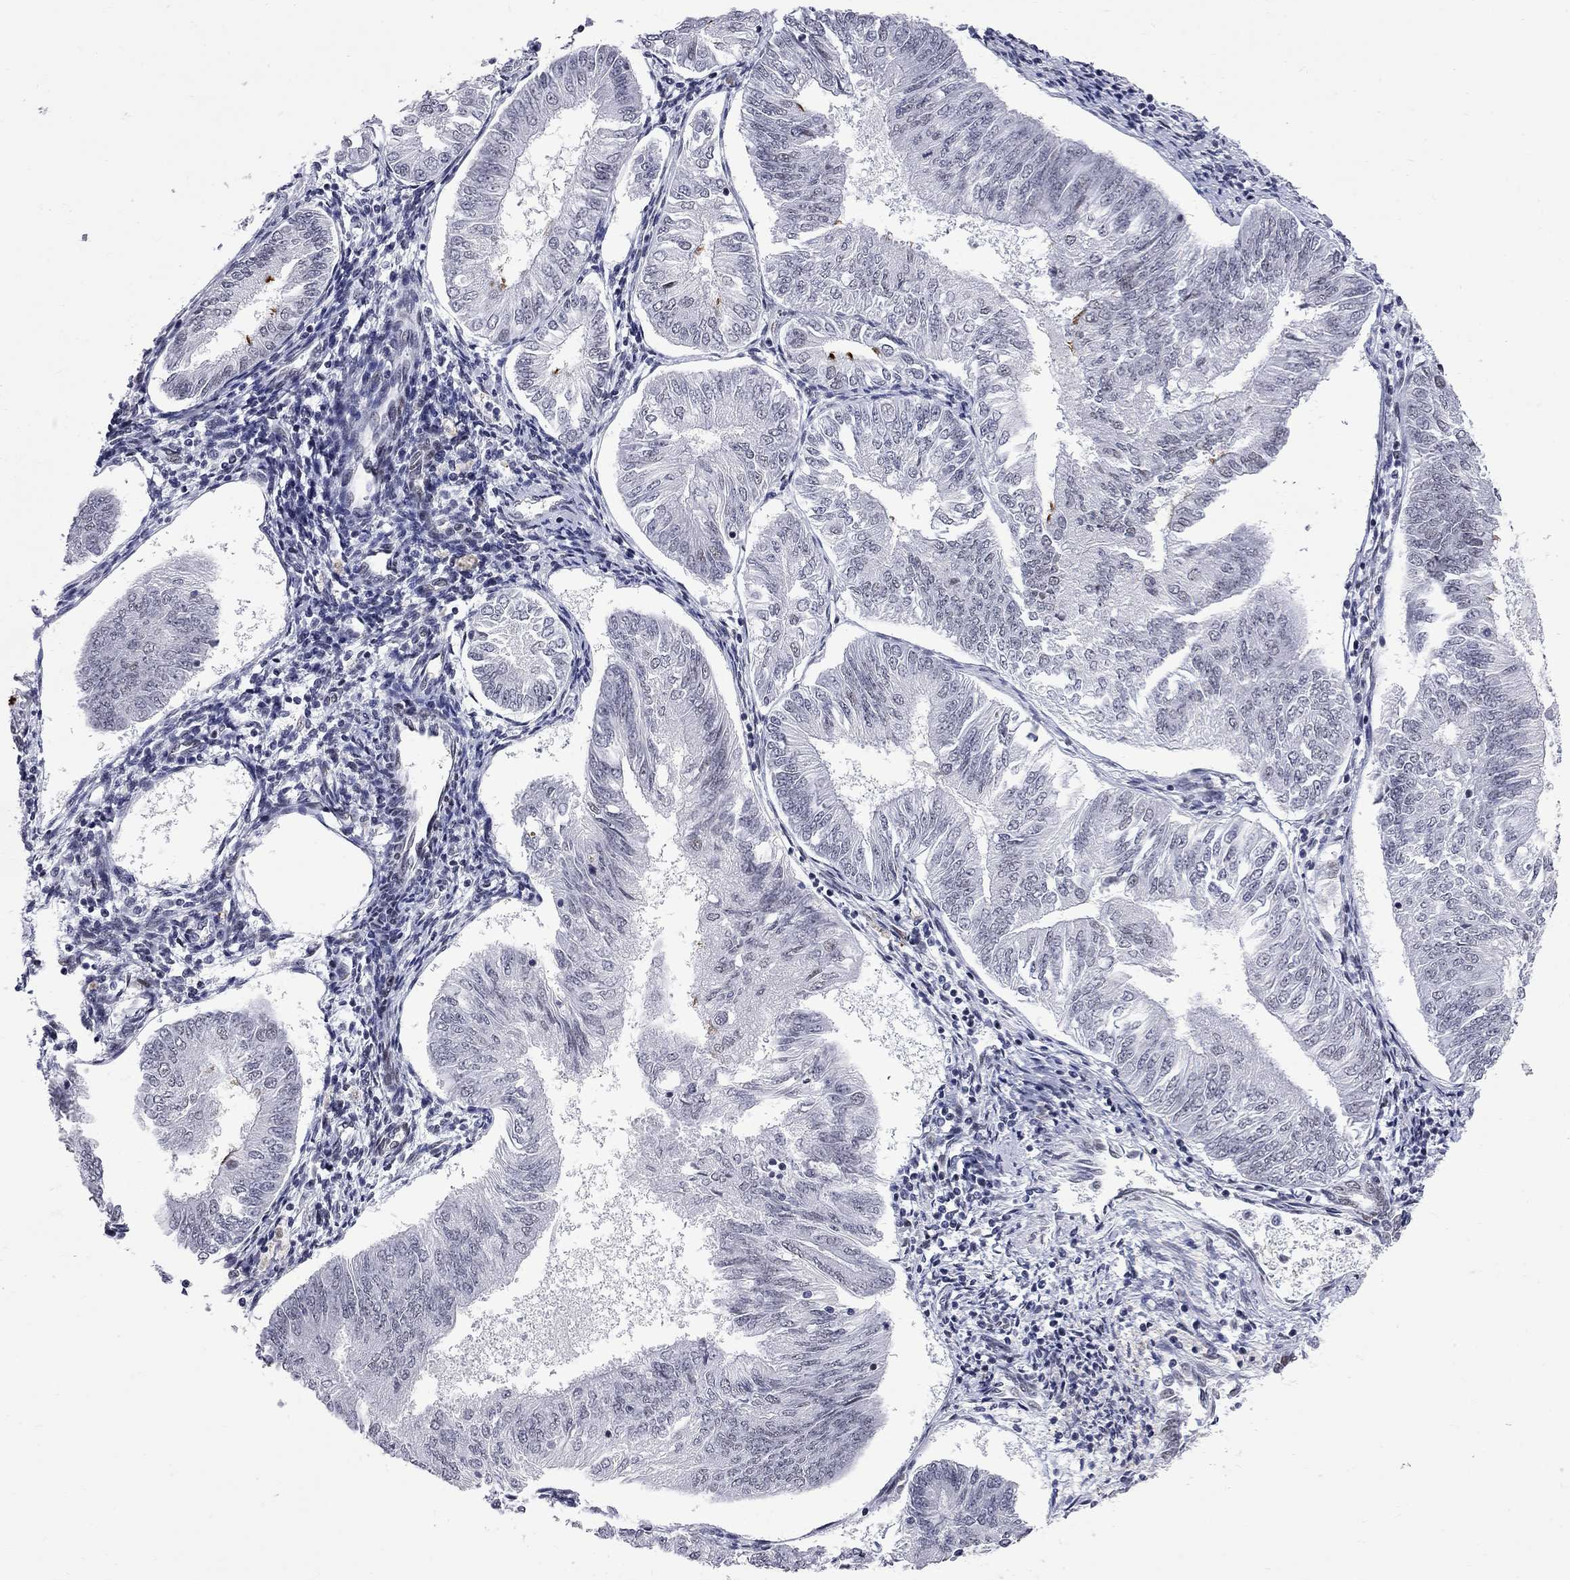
{"staining": {"intensity": "negative", "quantity": "none", "location": "none"}, "tissue": "endometrial cancer", "cell_type": "Tumor cells", "image_type": "cancer", "snomed": [{"axis": "morphology", "description": "Adenocarcinoma, NOS"}, {"axis": "topography", "description": "Endometrium"}], "caption": "This is an immunohistochemistry (IHC) histopathology image of human endometrial adenocarcinoma. There is no positivity in tumor cells.", "gene": "ZBTB47", "patient": {"sex": "female", "age": 58}}